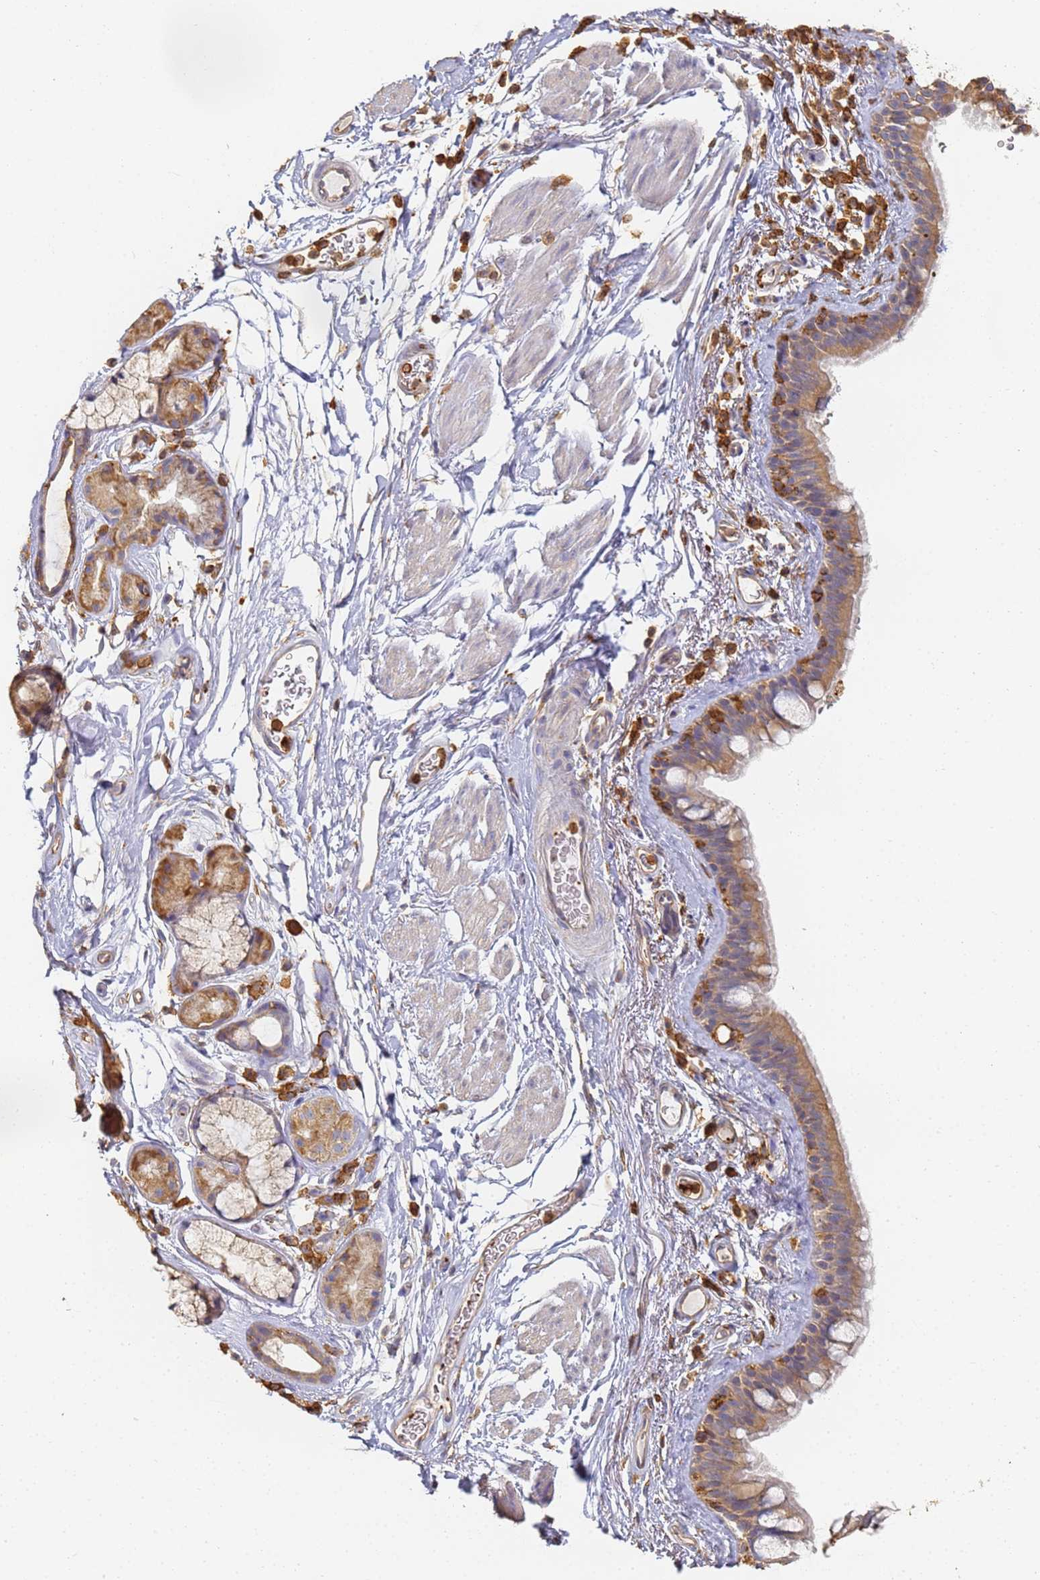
{"staining": {"intensity": "weak", "quantity": ">75%", "location": "cytoplasmic/membranous"}, "tissue": "bronchus", "cell_type": "Respiratory epithelial cells", "image_type": "normal", "snomed": [{"axis": "morphology", "description": "Normal tissue, NOS"}, {"axis": "topography", "description": "Cartilage tissue"}], "caption": "Immunohistochemical staining of normal human bronchus reveals >75% levels of weak cytoplasmic/membranous protein positivity in approximately >75% of respiratory epithelial cells.", "gene": "BIN2", "patient": {"sex": "male", "age": 63}}